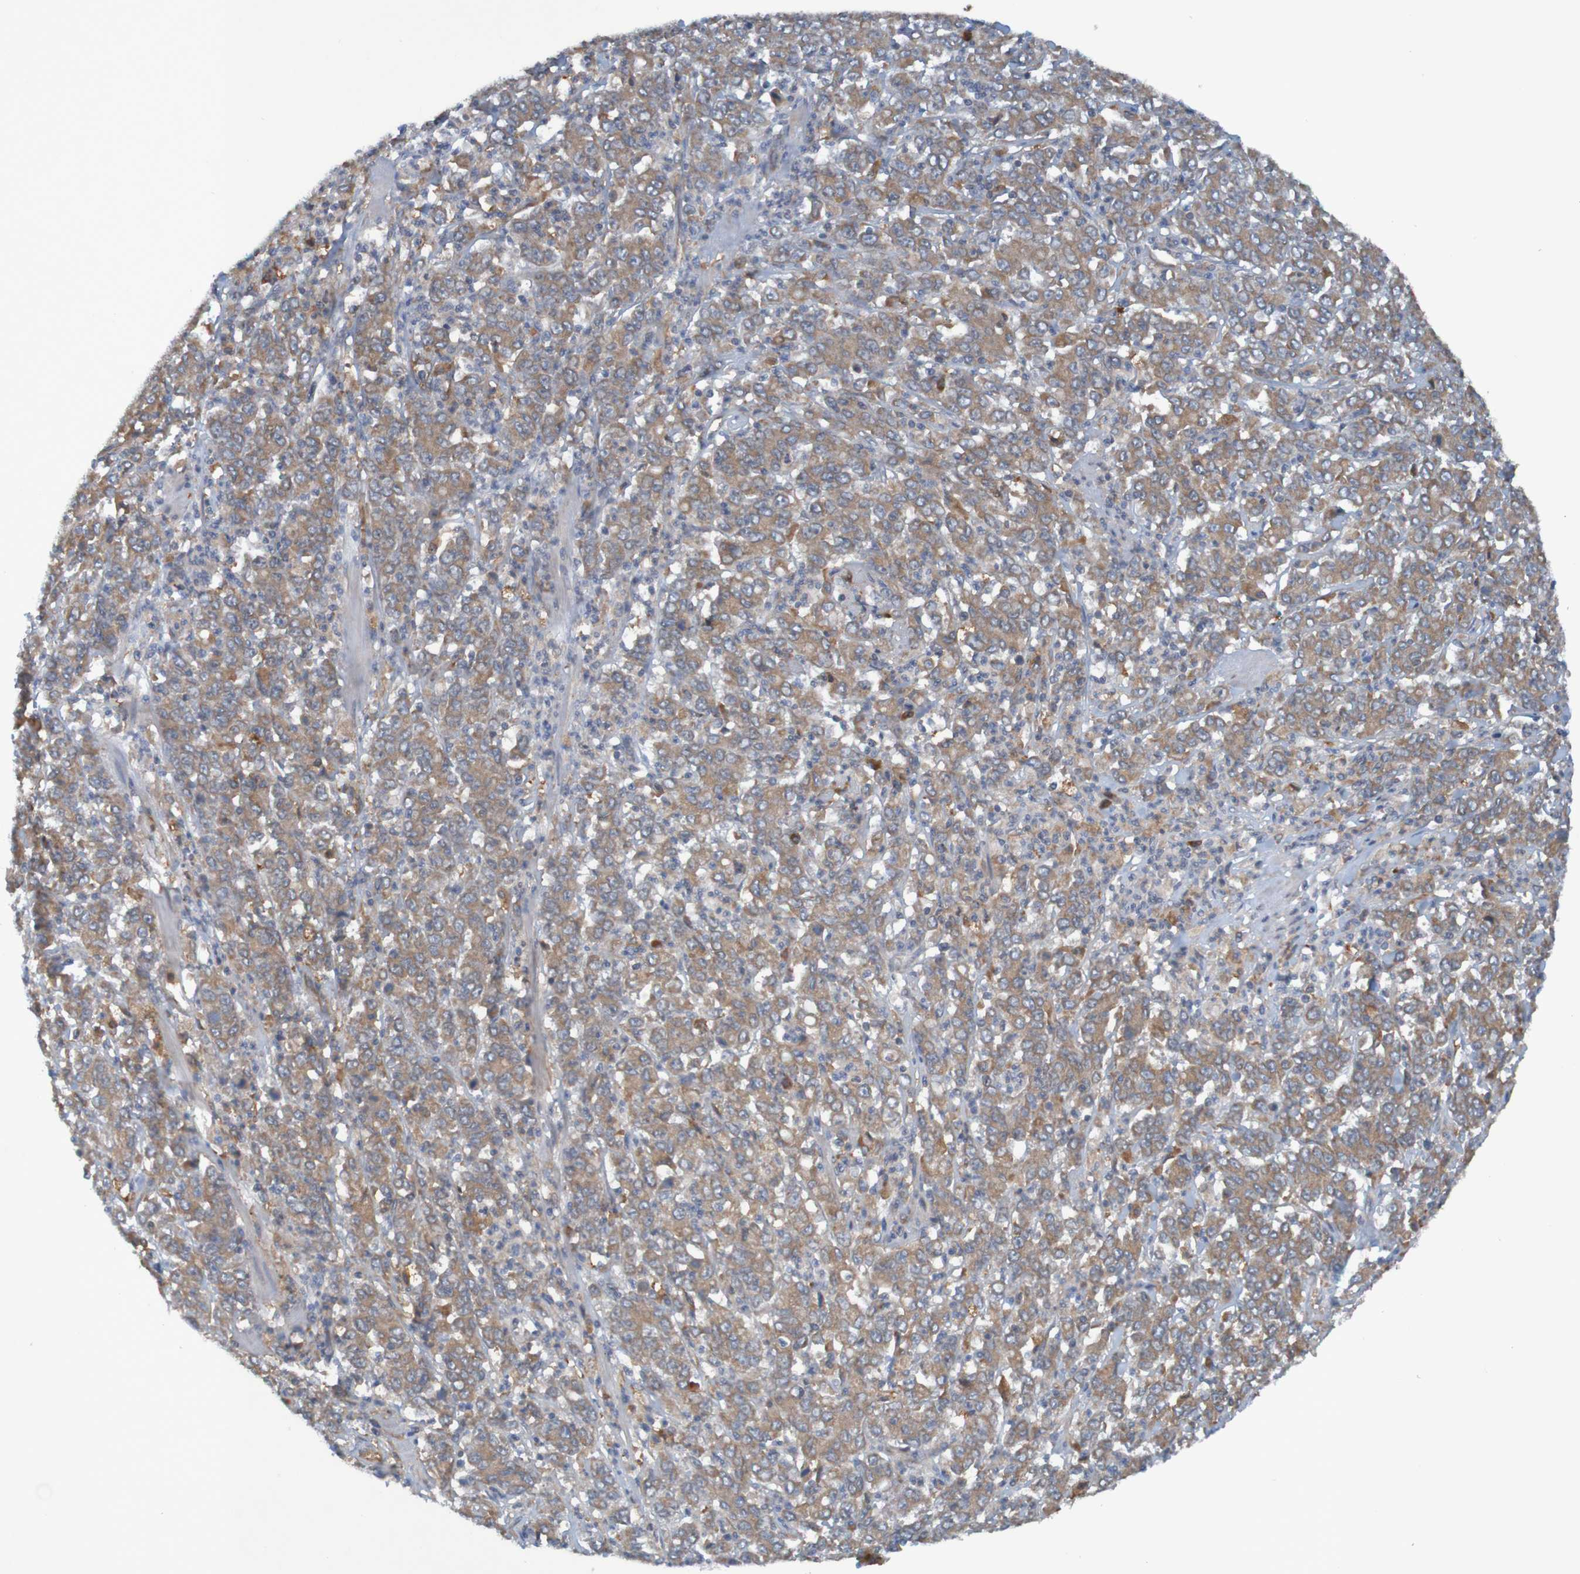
{"staining": {"intensity": "moderate", "quantity": ">75%", "location": "cytoplasmic/membranous"}, "tissue": "stomach cancer", "cell_type": "Tumor cells", "image_type": "cancer", "snomed": [{"axis": "morphology", "description": "Adenocarcinoma, NOS"}, {"axis": "topography", "description": "Stomach, lower"}], "caption": "Immunohistochemical staining of stomach cancer displays medium levels of moderate cytoplasmic/membranous protein expression in about >75% of tumor cells. The staining was performed using DAB to visualize the protein expression in brown, while the nuclei were stained in blue with hematoxylin (Magnification: 20x).", "gene": "DNAJC4", "patient": {"sex": "female", "age": 71}}